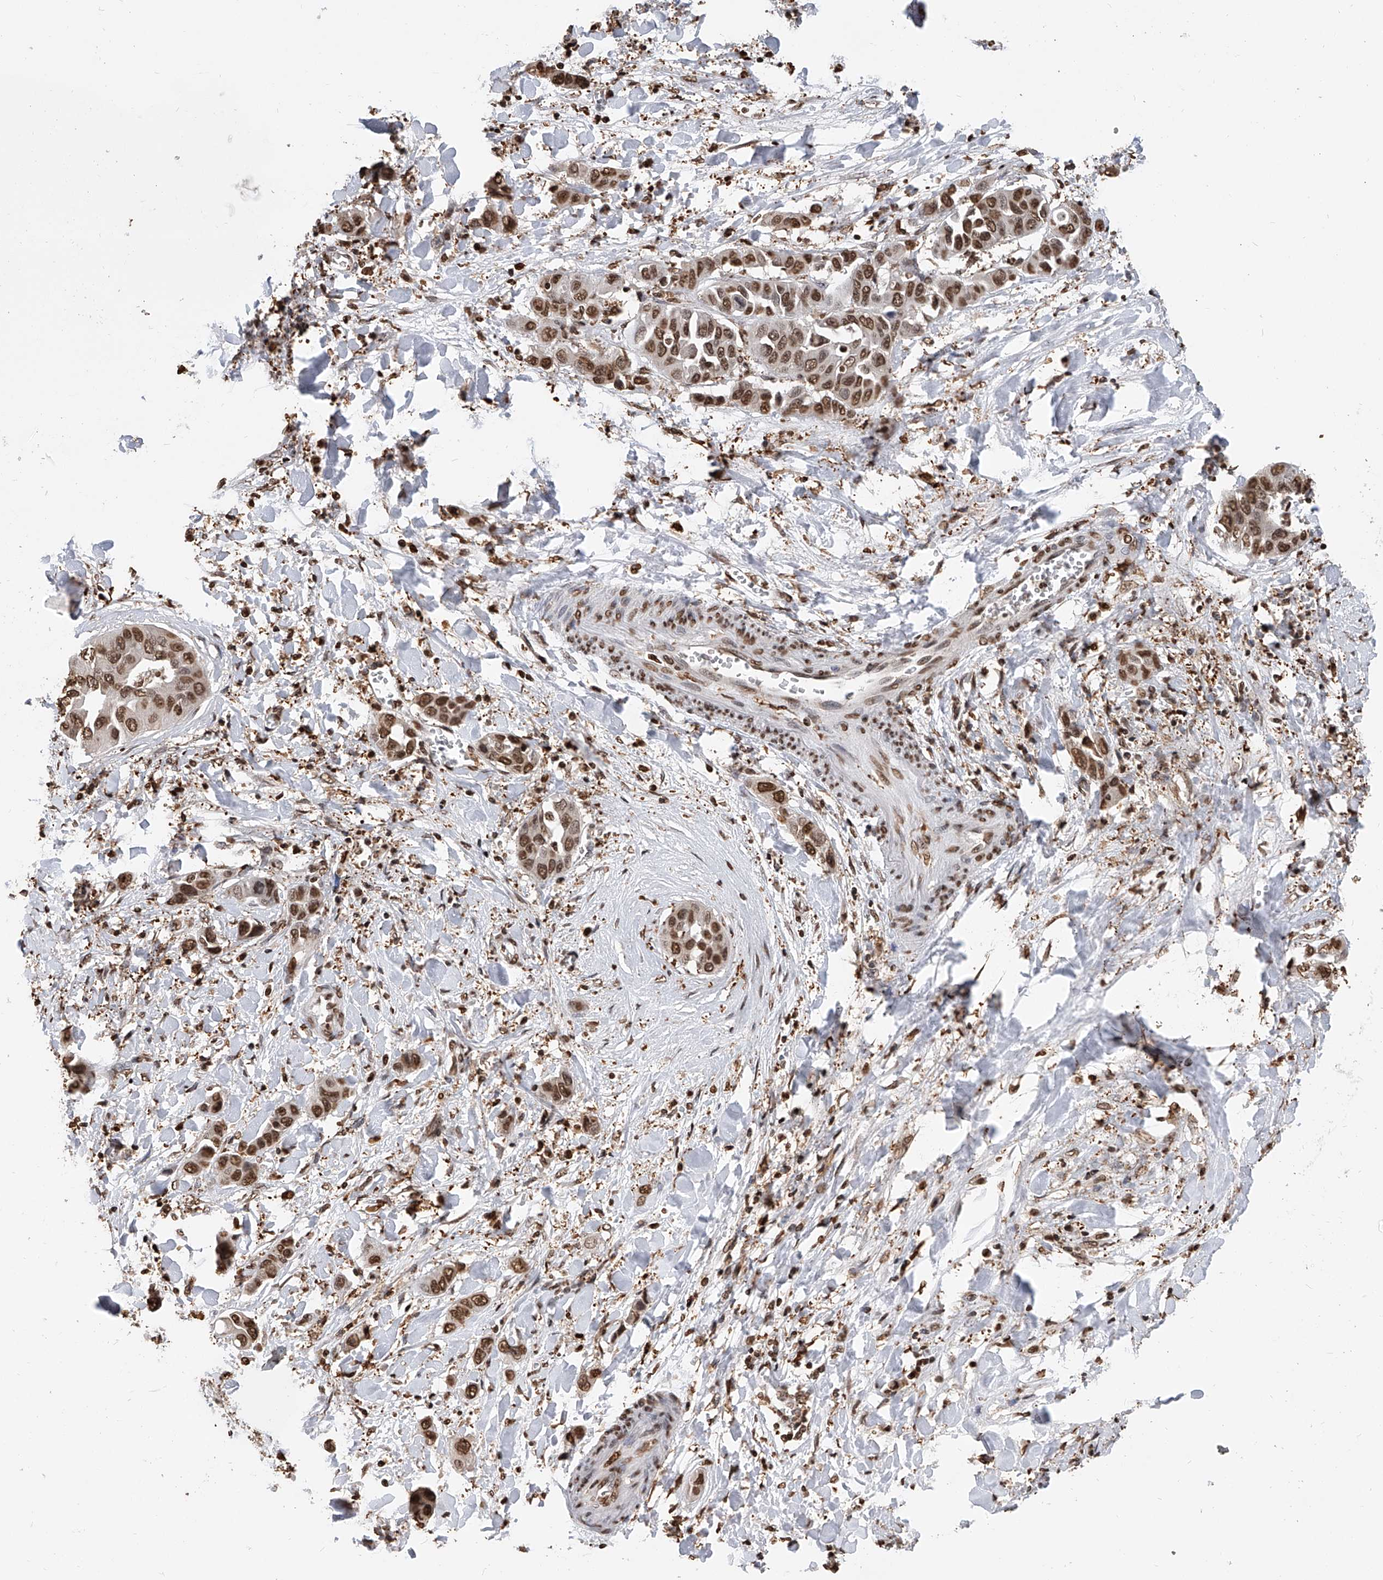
{"staining": {"intensity": "strong", "quantity": ">75%", "location": "nuclear"}, "tissue": "liver cancer", "cell_type": "Tumor cells", "image_type": "cancer", "snomed": [{"axis": "morphology", "description": "Cholangiocarcinoma"}, {"axis": "topography", "description": "Liver"}], "caption": "Protein expression by immunohistochemistry displays strong nuclear positivity in approximately >75% of tumor cells in liver cancer (cholangiocarcinoma).", "gene": "CFAP410", "patient": {"sex": "female", "age": 52}}